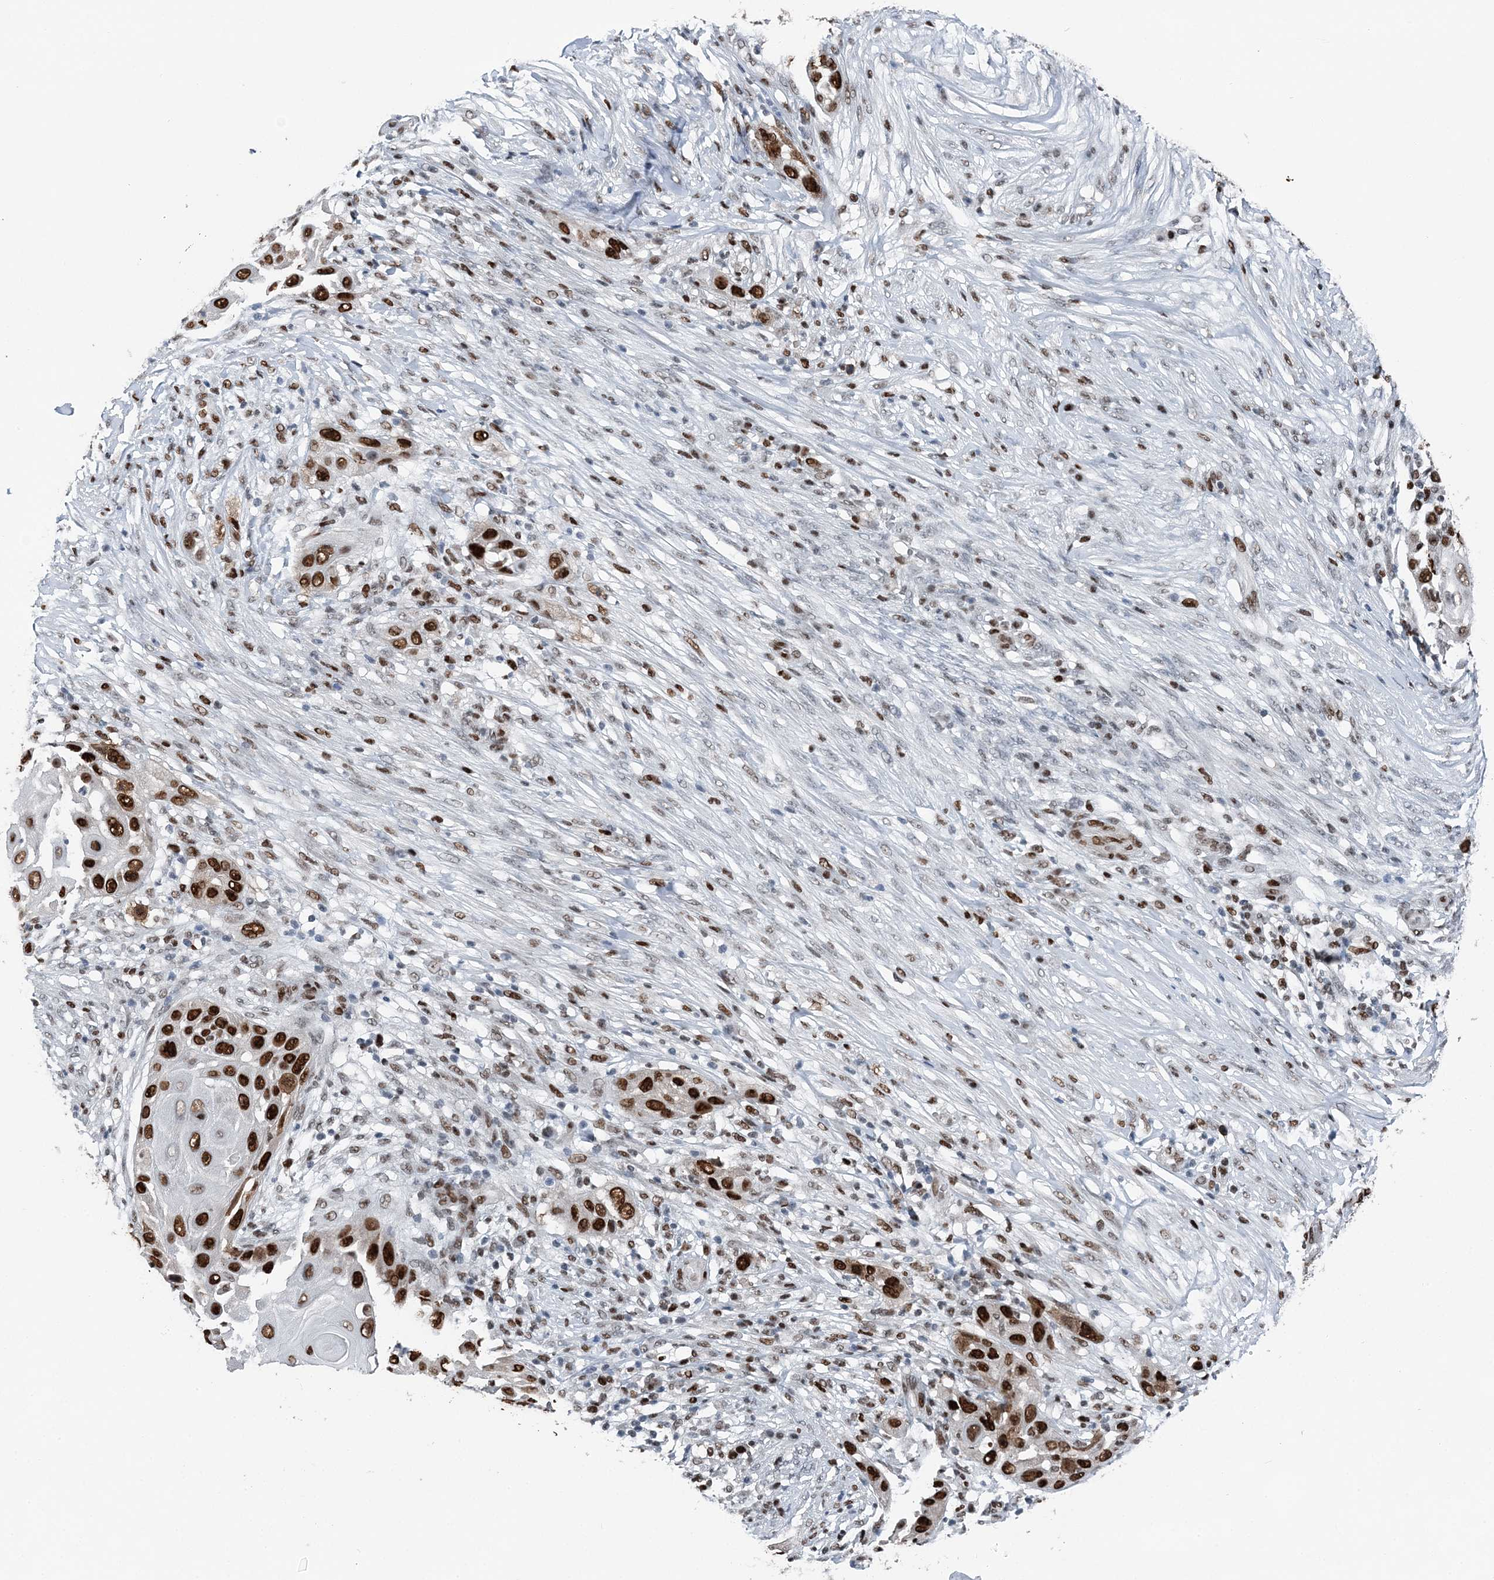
{"staining": {"intensity": "strong", "quantity": ">75%", "location": "nuclear"}, "tissue": "skin cancer", "cell_type": "Tumor cells", "image_type": "cancer", "snomed": [{"axis": "morphology", "description": "Squamous cell carcinoma, NOS"}, {"axis": "topography", "description": "Skin"}], "caption": "Skin cancer tissue exhibits strong nuclear expression in about >75% of tumor cells, visualized by immunohistochemistry.", "gene": "HAT1", "patient": {"sex": "female", "age": 44}}